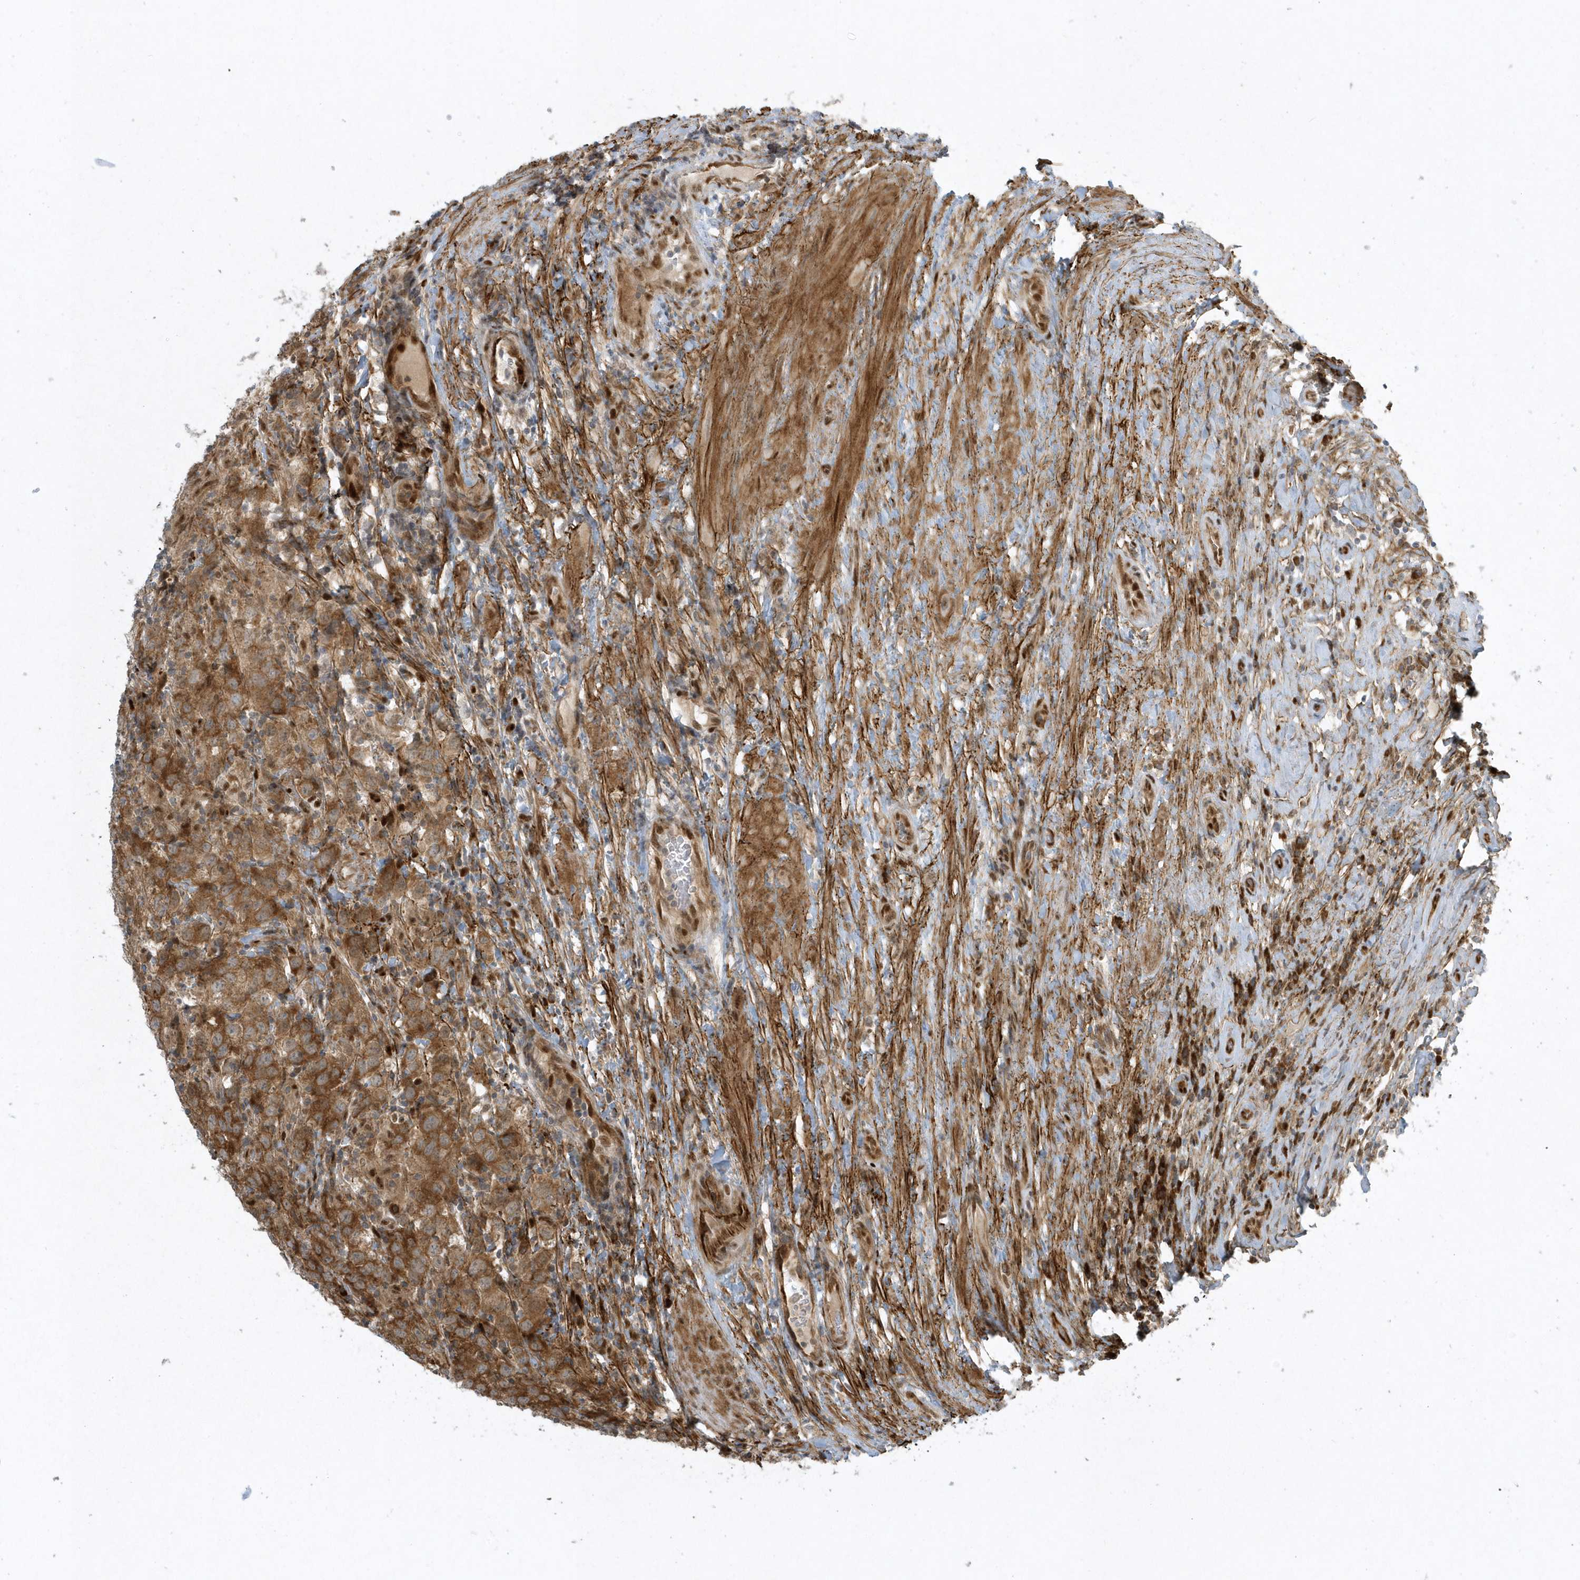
{"staining": {"intensity": "moderate", "quantity": "25%-75%", "location": "cytoplasmic/membranous"}, "tissue": "testis cancer", "cell_type": "Tumor cells", "image_type": "cancer", "snomed": [{"axis": "morphology", "description": "Seminoma, NOS"}, {"axis": "morphology", "description": "Carcinoma, Embryonal, NOS"}, {"axis": "topography", "description": "Testis"}], "caption": "Testis seminoma was stained to show a protein in brown. There is medium levels of moderate cytoplasmic/membranous expression in about 25%-75% of tumor cells. Using DAB (3,3'-diaminobenzidine) (brown) and hematoxylin (blue) stains, captured at high magnification using brightfield microscopy.", "gene": "MASP2", "patient": {"sex": "male", "age": 43}}